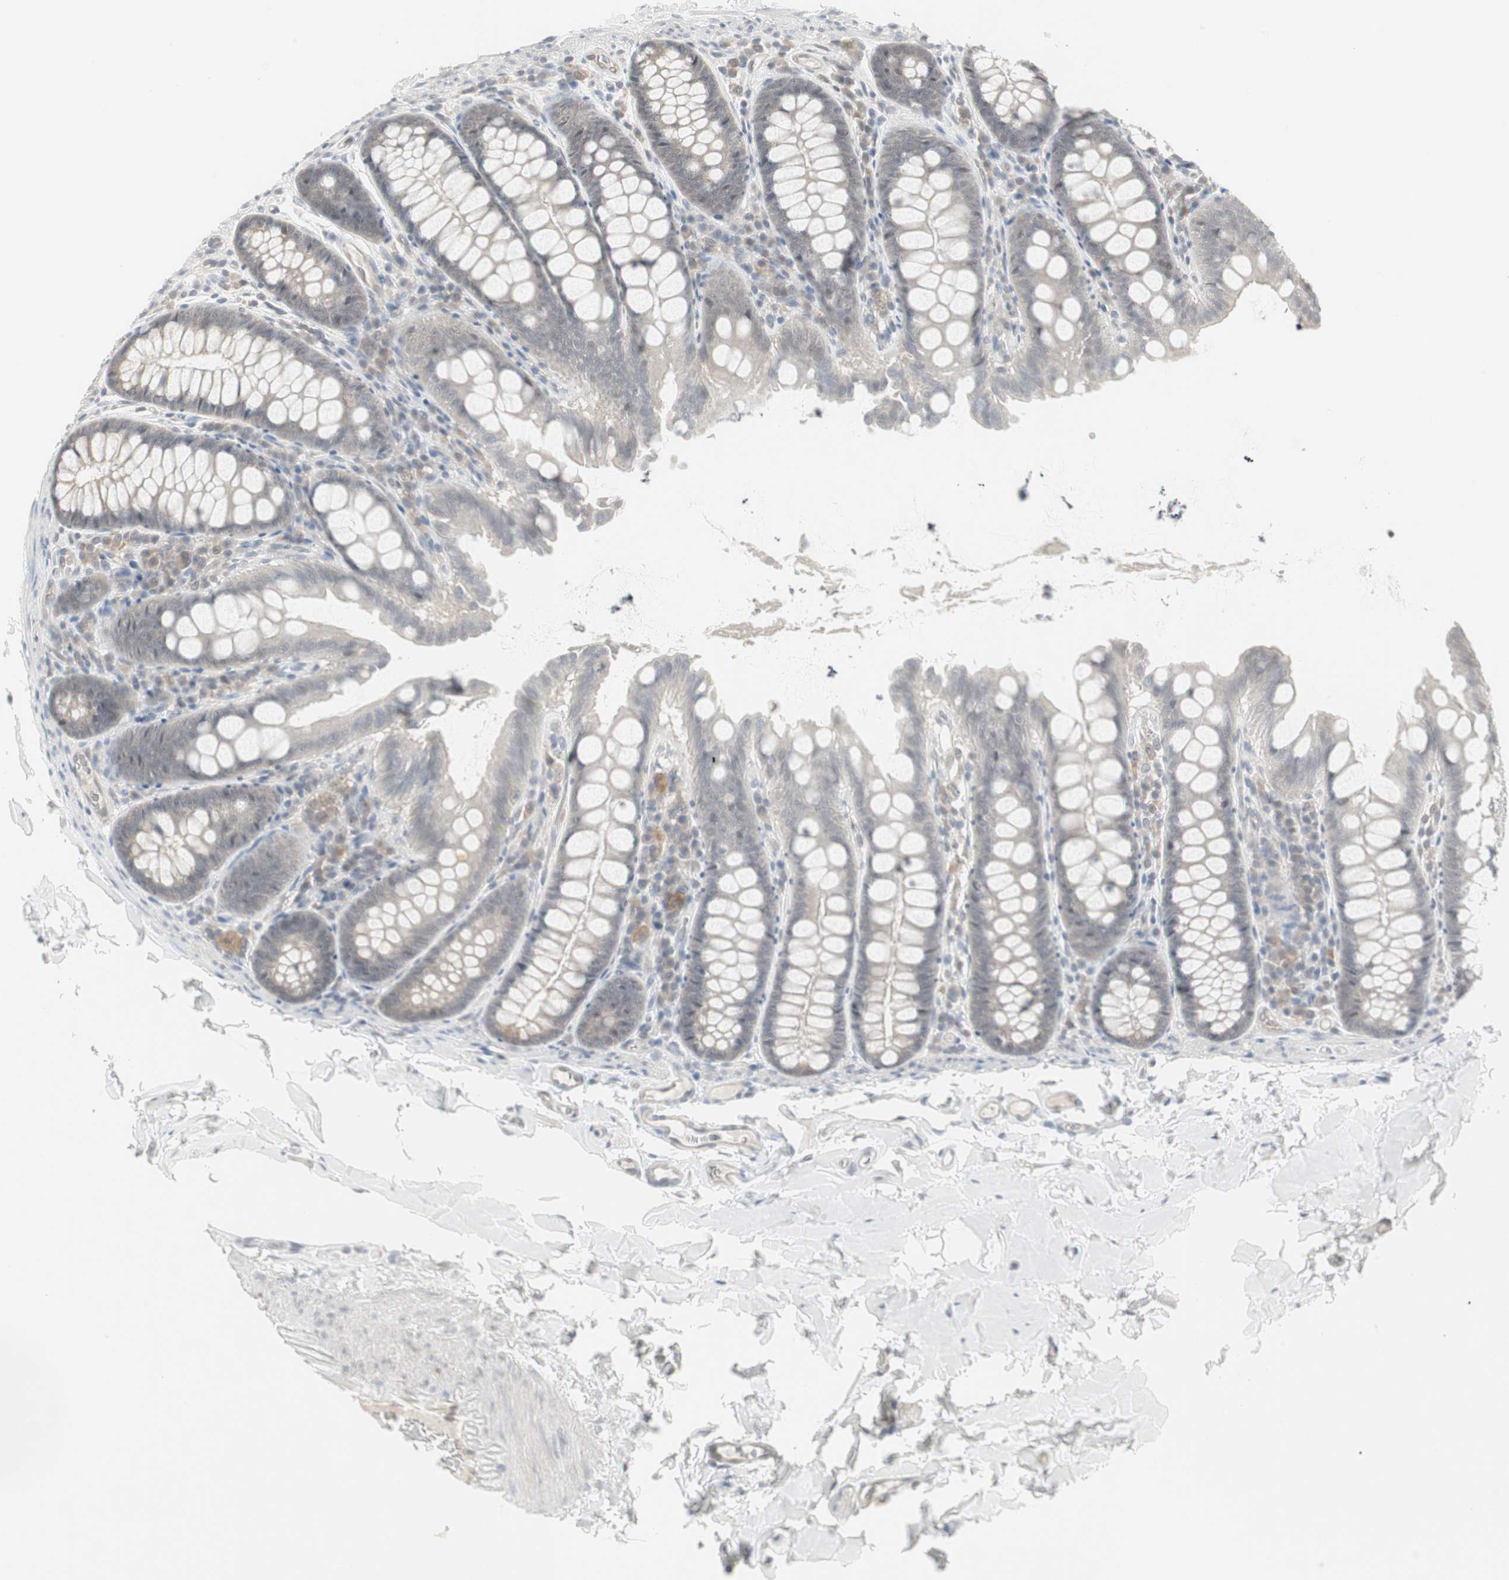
{"staining": {"intensity": "negative", "quantity": "none", "location": "none"}, "tissue": "colon", "cell_type": "Endothelial cells", "image_type": "normal", "snomed": [{"axis": "morphology", "description": "Normal tissue, NOS"}, {"axis": "topography", "description": "Colon"}], "caption": "This histopathology image is of unremarkable colon stained with immunohistochemistry to label a protein in brown with the nuclei are counter-stained blue. There is no staining in endothelial cells. (Stains: DAB (3,3'-diaminobenzidine) immunohistochemistry with hematoxylin counter stain, Microscopy: brightfield microscopy at high magnification).", "gene": "PTPA", "patient": {"sex": "female", "age": 61}}